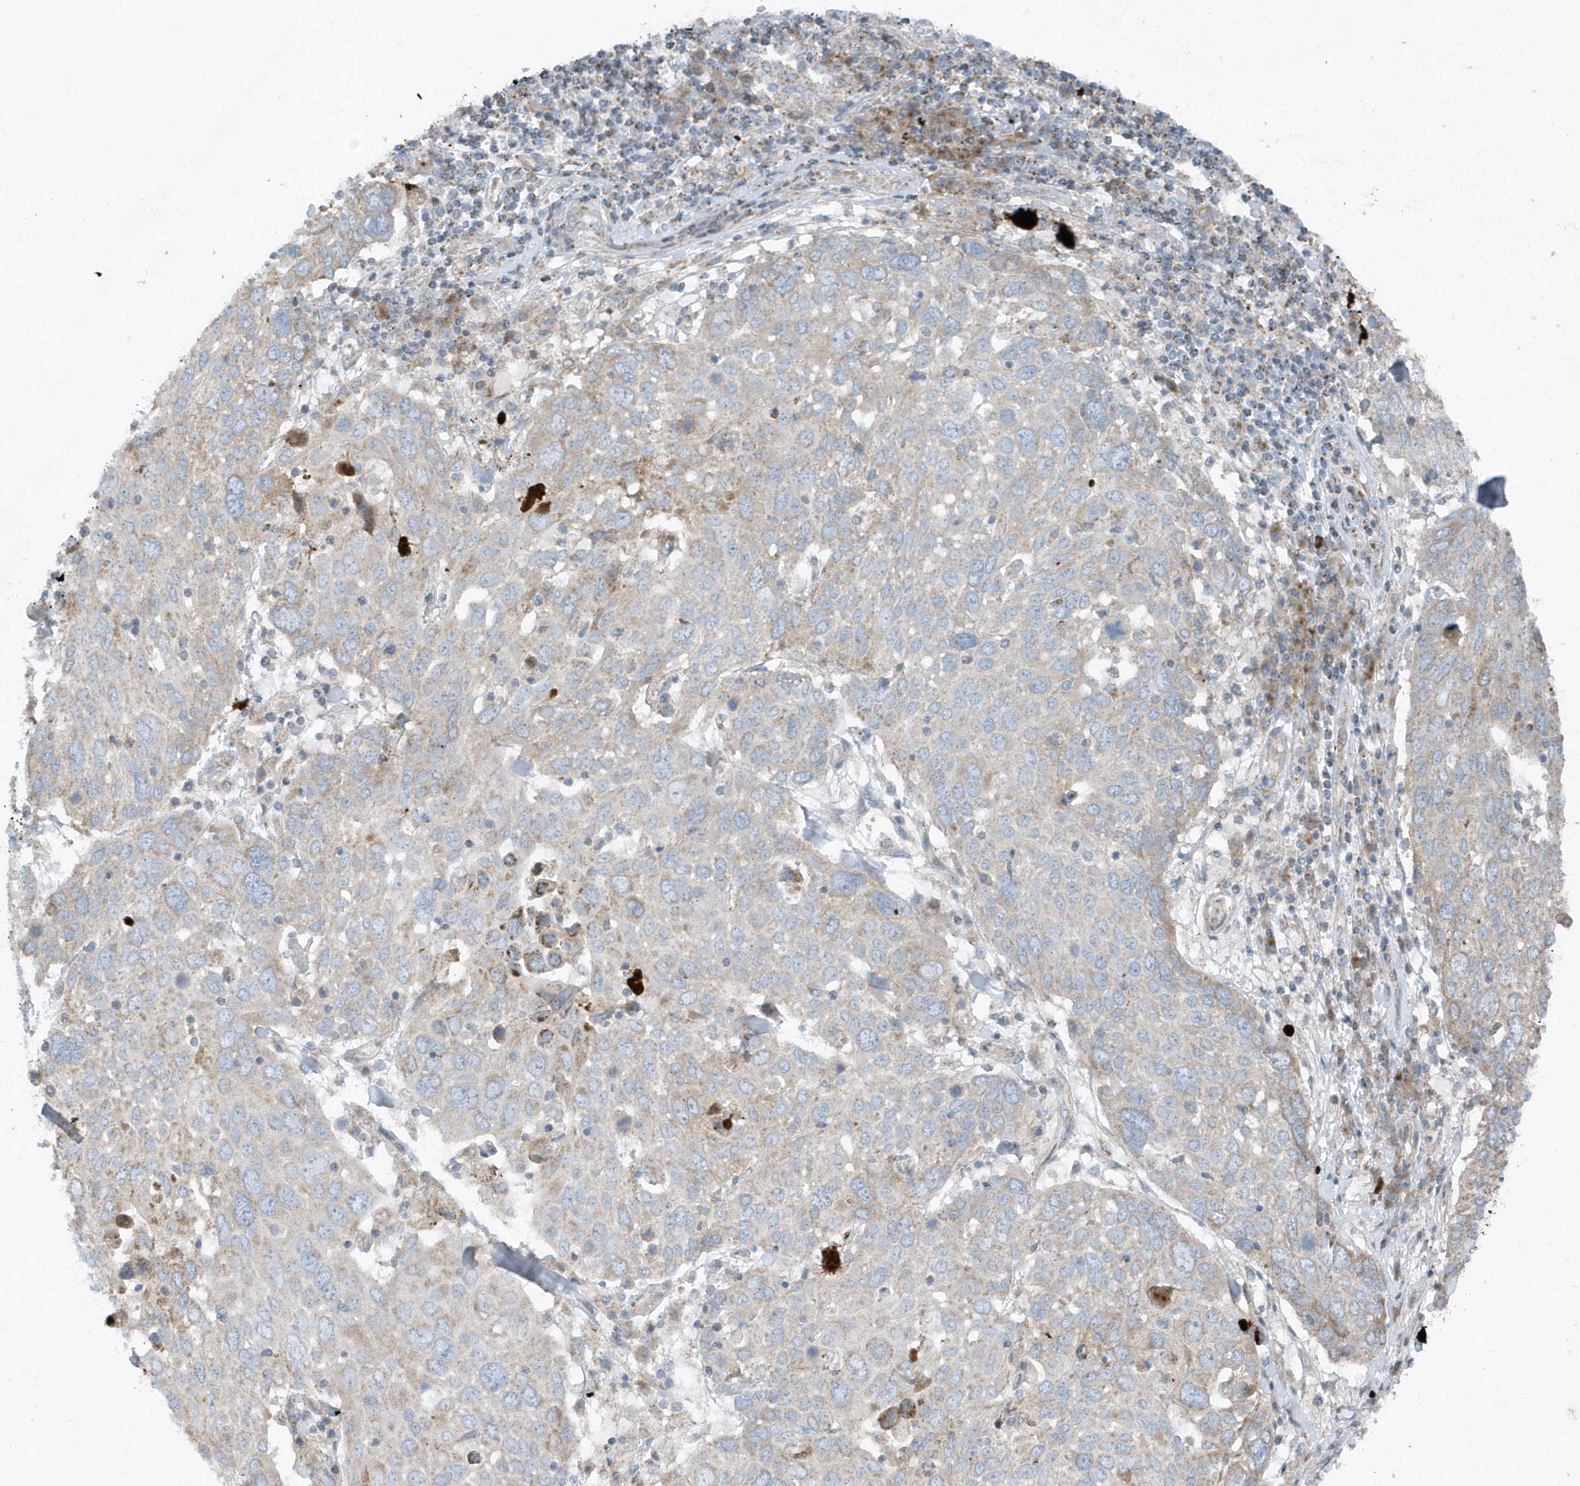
{"staining": {"intensity": "weak", "quantity": "<25%", "location": "cytoplasmic/membranous"}, "tissue": "lung cancer", "cell_type": "Tumor cells", "image_type": "cancer", "snomed": [{"axis": "morphology", "description": "Squamous cell carcinoma, NOS"}, {"axis": "topography", "description": "Lung"}], "caption": "Immunohistochemistry (IHC) of squamous cell carcinoma (lung) reveals no positivity in tumor cells.", "gene": "SLC38A2", "patient": {"sex": "male", "age": 65}}